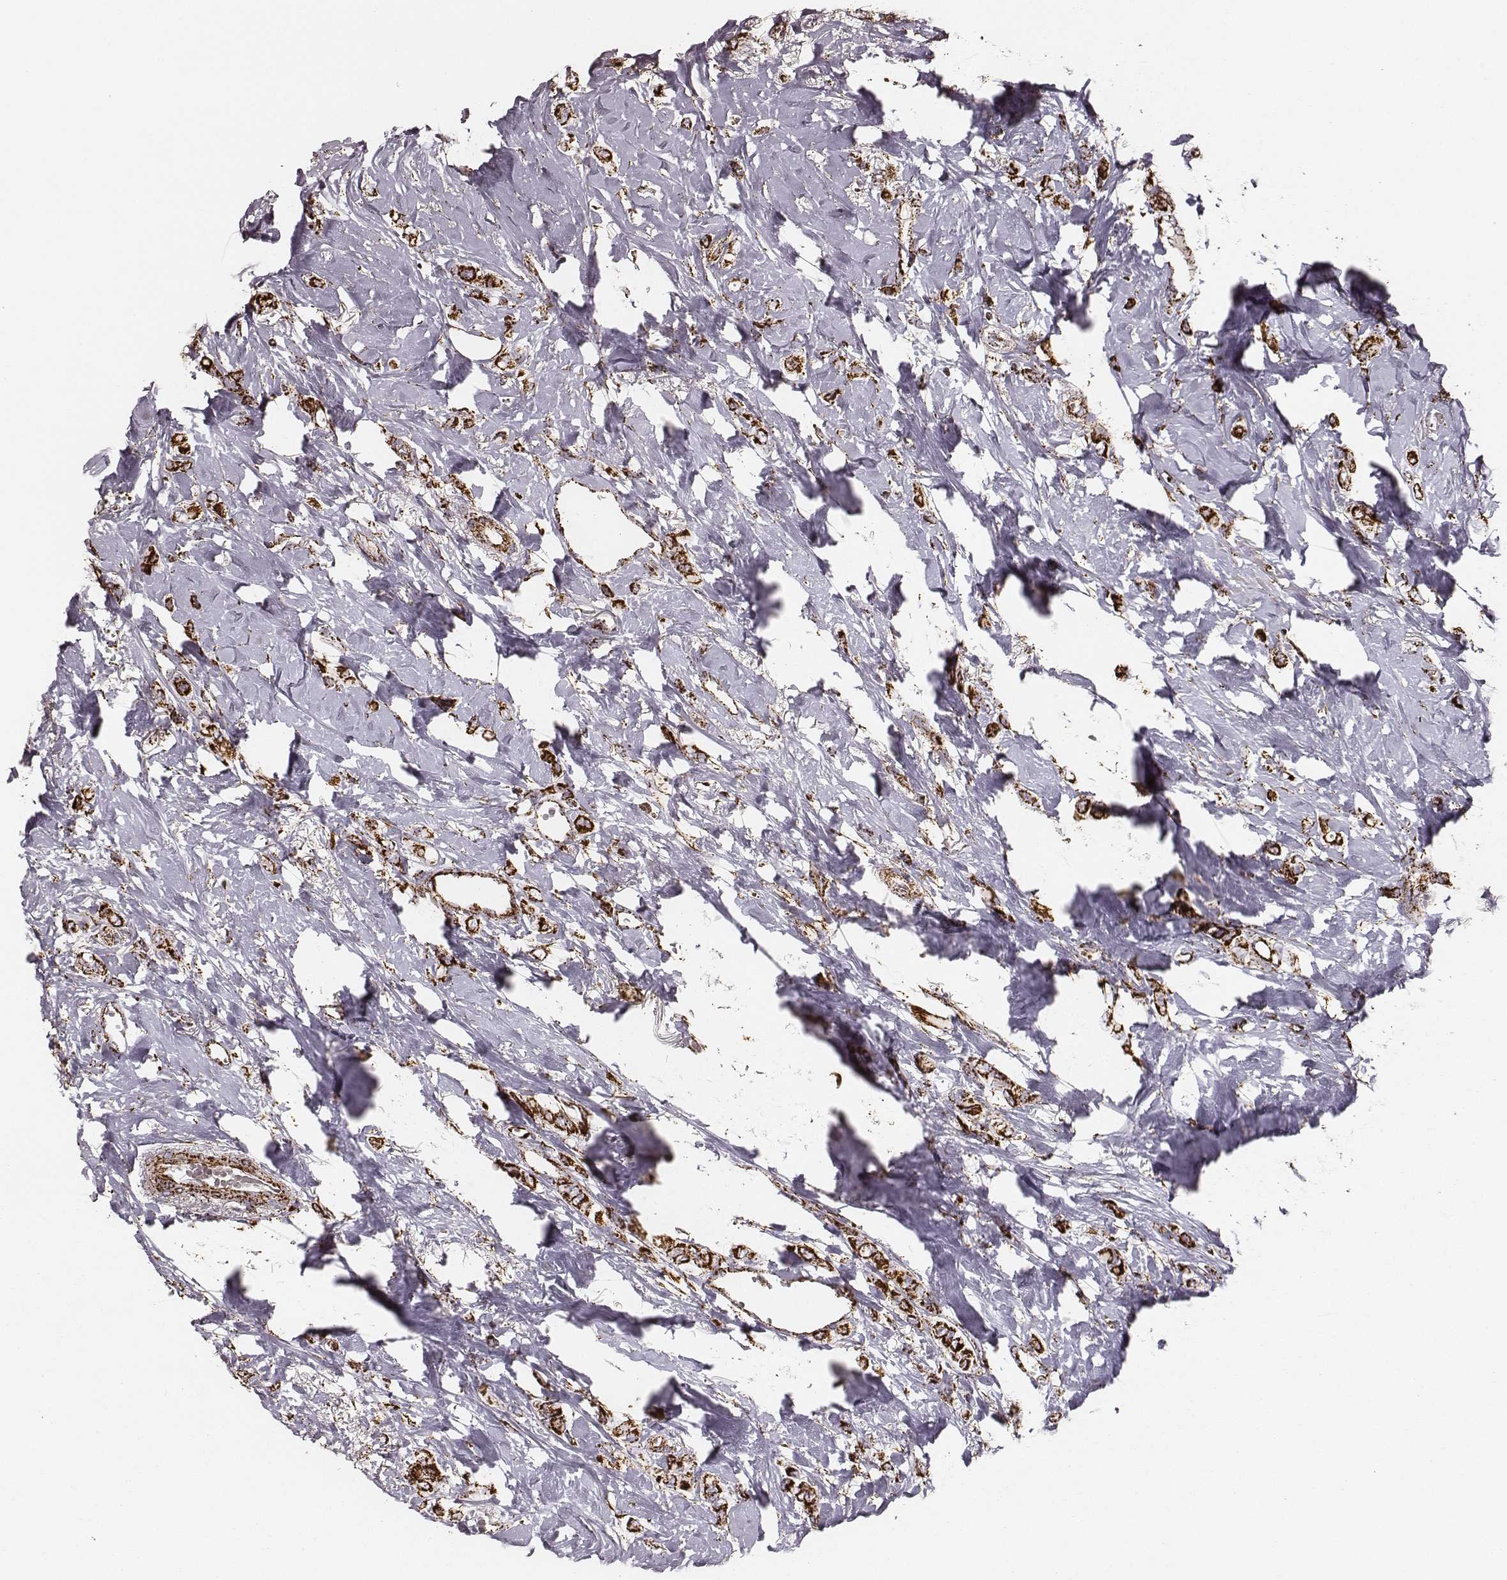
{"staining": {"intensity": "strong", "quantity": ">75%", "location": "cytoplasmic/membranous"}, "tissue": "breast cancer", "cell_type": "Tumor cells", "image_type": "cancer", "snomed": [{"axis": "morphology", "description": "Lobular carcinoma"}, {"axis": "topography", "description": "Breast"}], "caption": "Breast cancer (lobular carcinoma) was stained to show a protein in brown. There is high levels of strong cytoplasmic/membranous expression in approximately >75% of tumor cells. The staining was performed using DAB (3,3'-diaminobenzidine), with brown indicating positive protein expression. Nuclei are stained blue with hematoxylin.", "gene": "TUFM", "patient": {"sex": "female", "age": 66}}